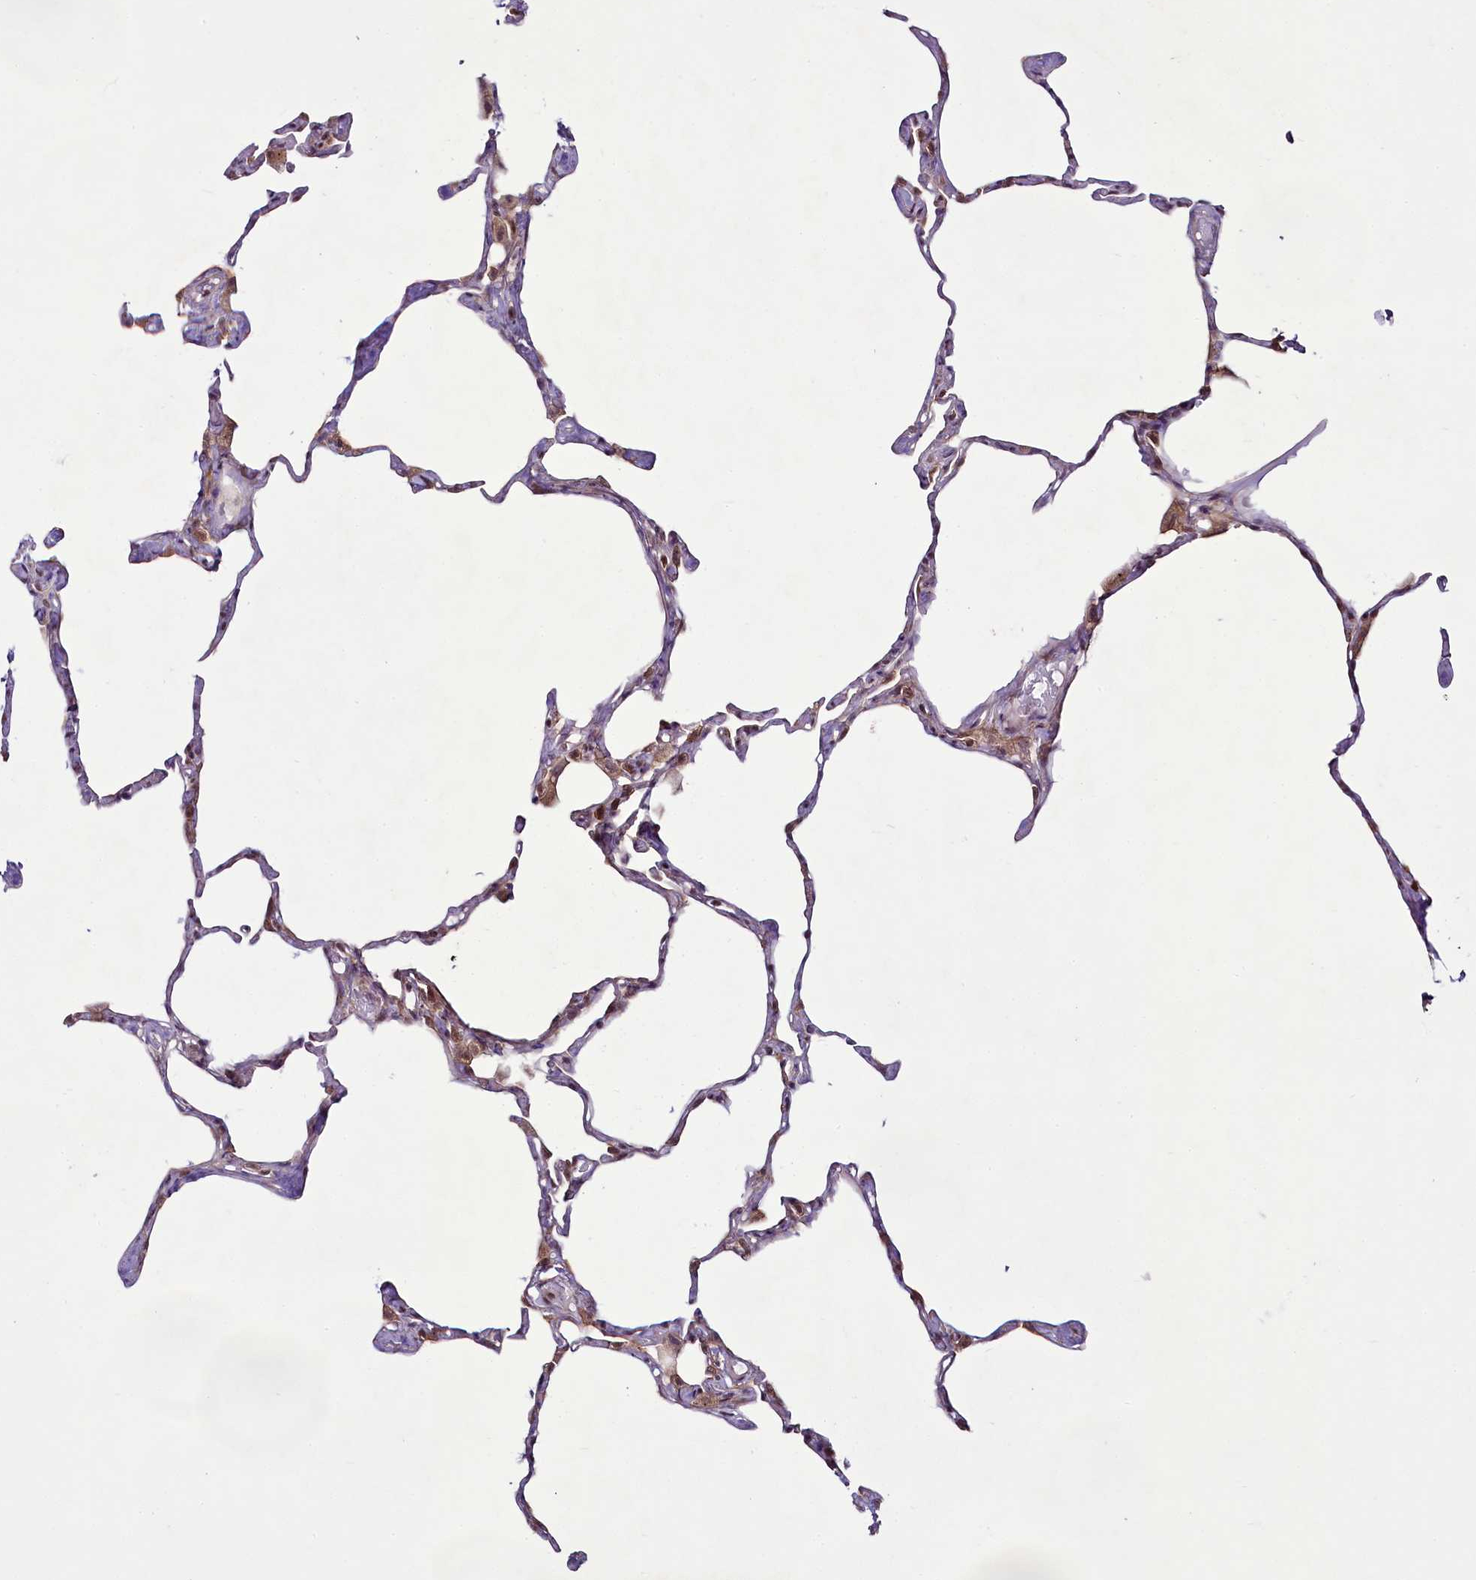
{"staining": {"intensity": "negative", "quantity": "none", "location": "none"}, "tissue": "lung", "cell_type": "Alveolar cells", "image_type": "normal", "snomed": [{"axis": "morphology", "description": "Normal tissue, NOS"}, {"axis": "topography", "description": "Lung"}], "caption": "Immunohistochemical staining of benign human lung shows no significant positivity in alveolar cells.", "gene": "RSBN1", "patient": {"sex": "male", "age": 65}}